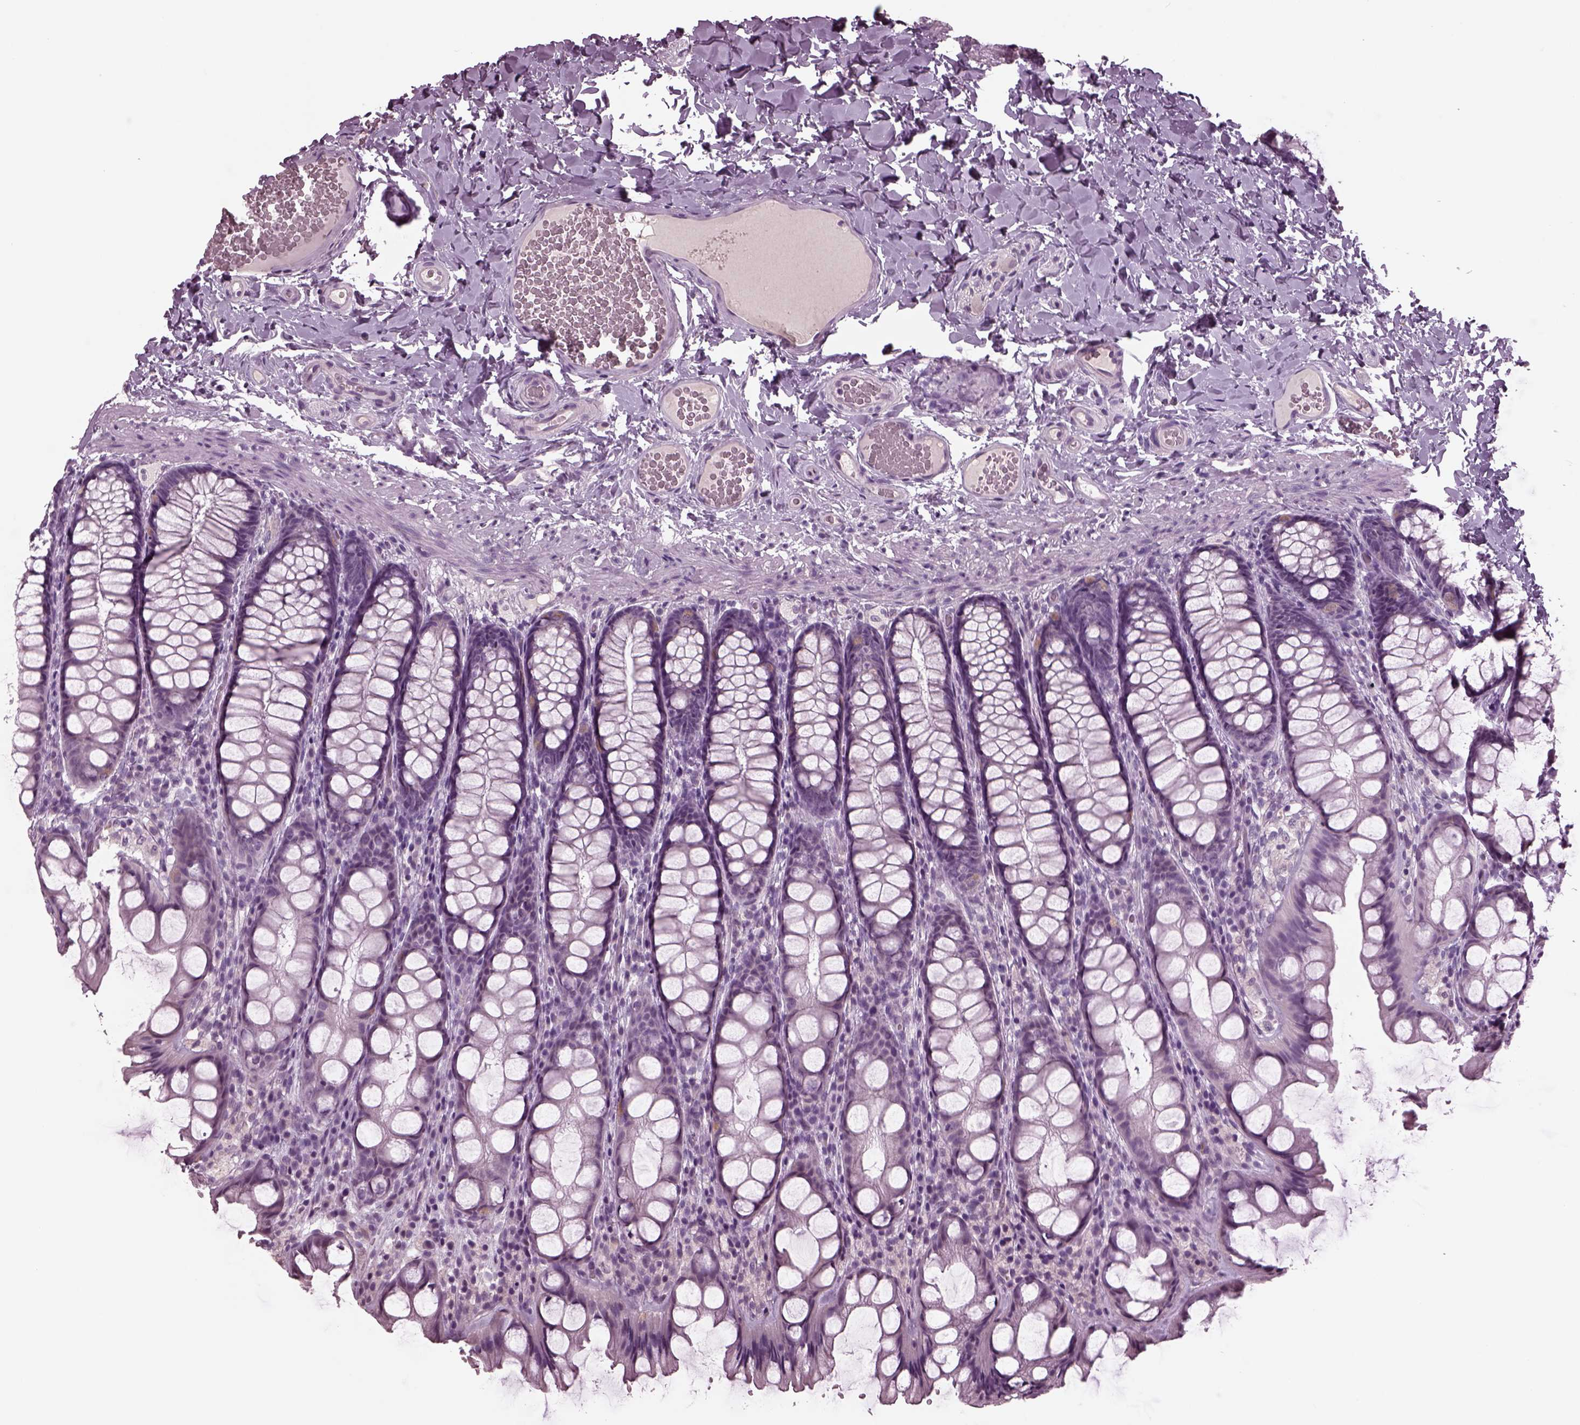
{"staining": {"intensity": "negative", "quantity": "none", "location": "none"}, "tissue": "colon", "cell_type": "Endothelial cells", "image_type": "normal", "snomed": [{"axis": "morphology", "description": "Normal tissue, NOS"}, {"axis": "topography", "description": "Colon"}], "caption": "Image shows no protein expression in endothelial cells of unremarkable colon.", "gene": "CLCN4", "patient": {"sex": "male", "age": 47}}